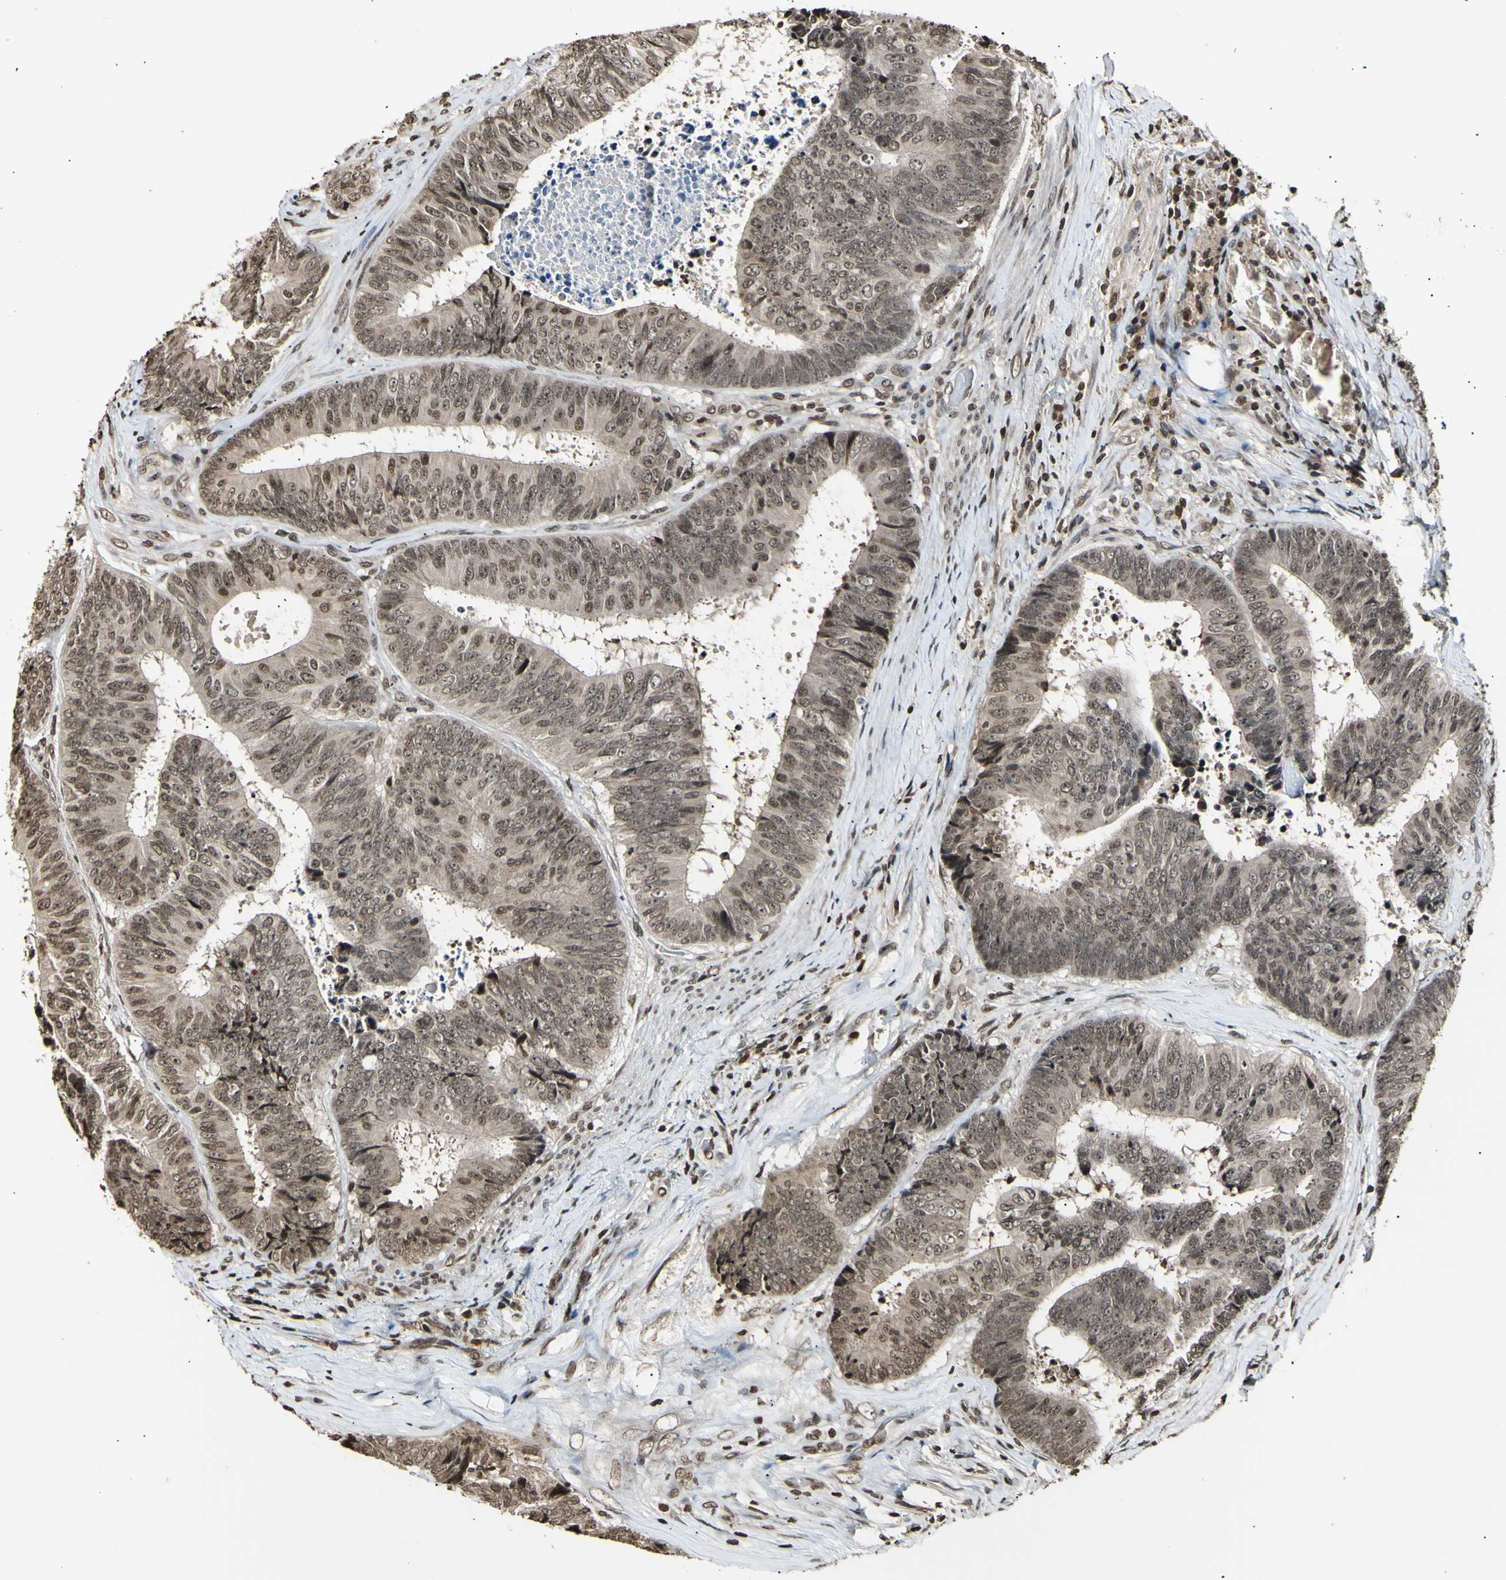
{"staining": {"intensity": "moderate", "quantity": ">75%", "location": "cytoplasmic/membranous,nuclear"}, "tissue": "colorectal cancer", "cell_type": "Tumor cells", "image_type": "cancer", "snomed": [{"axis": "morphology", "description": "Adenocarcinoma, NOS"}, {"axis": "topography", "description": "Rectum"}], "caption": "IHC image of neoplastic tissue: colorectal adenocarcinoma stained using IHC shows medium levels of moderate protein expression localized specifically in the cytoplasmic/membranous and nuclear of tumor cells, appearing as a cytoplasmic/membranous and nuclear brown color.", "gene": "ANAPC7", "patient": {"sex": "male", "age": 72}}